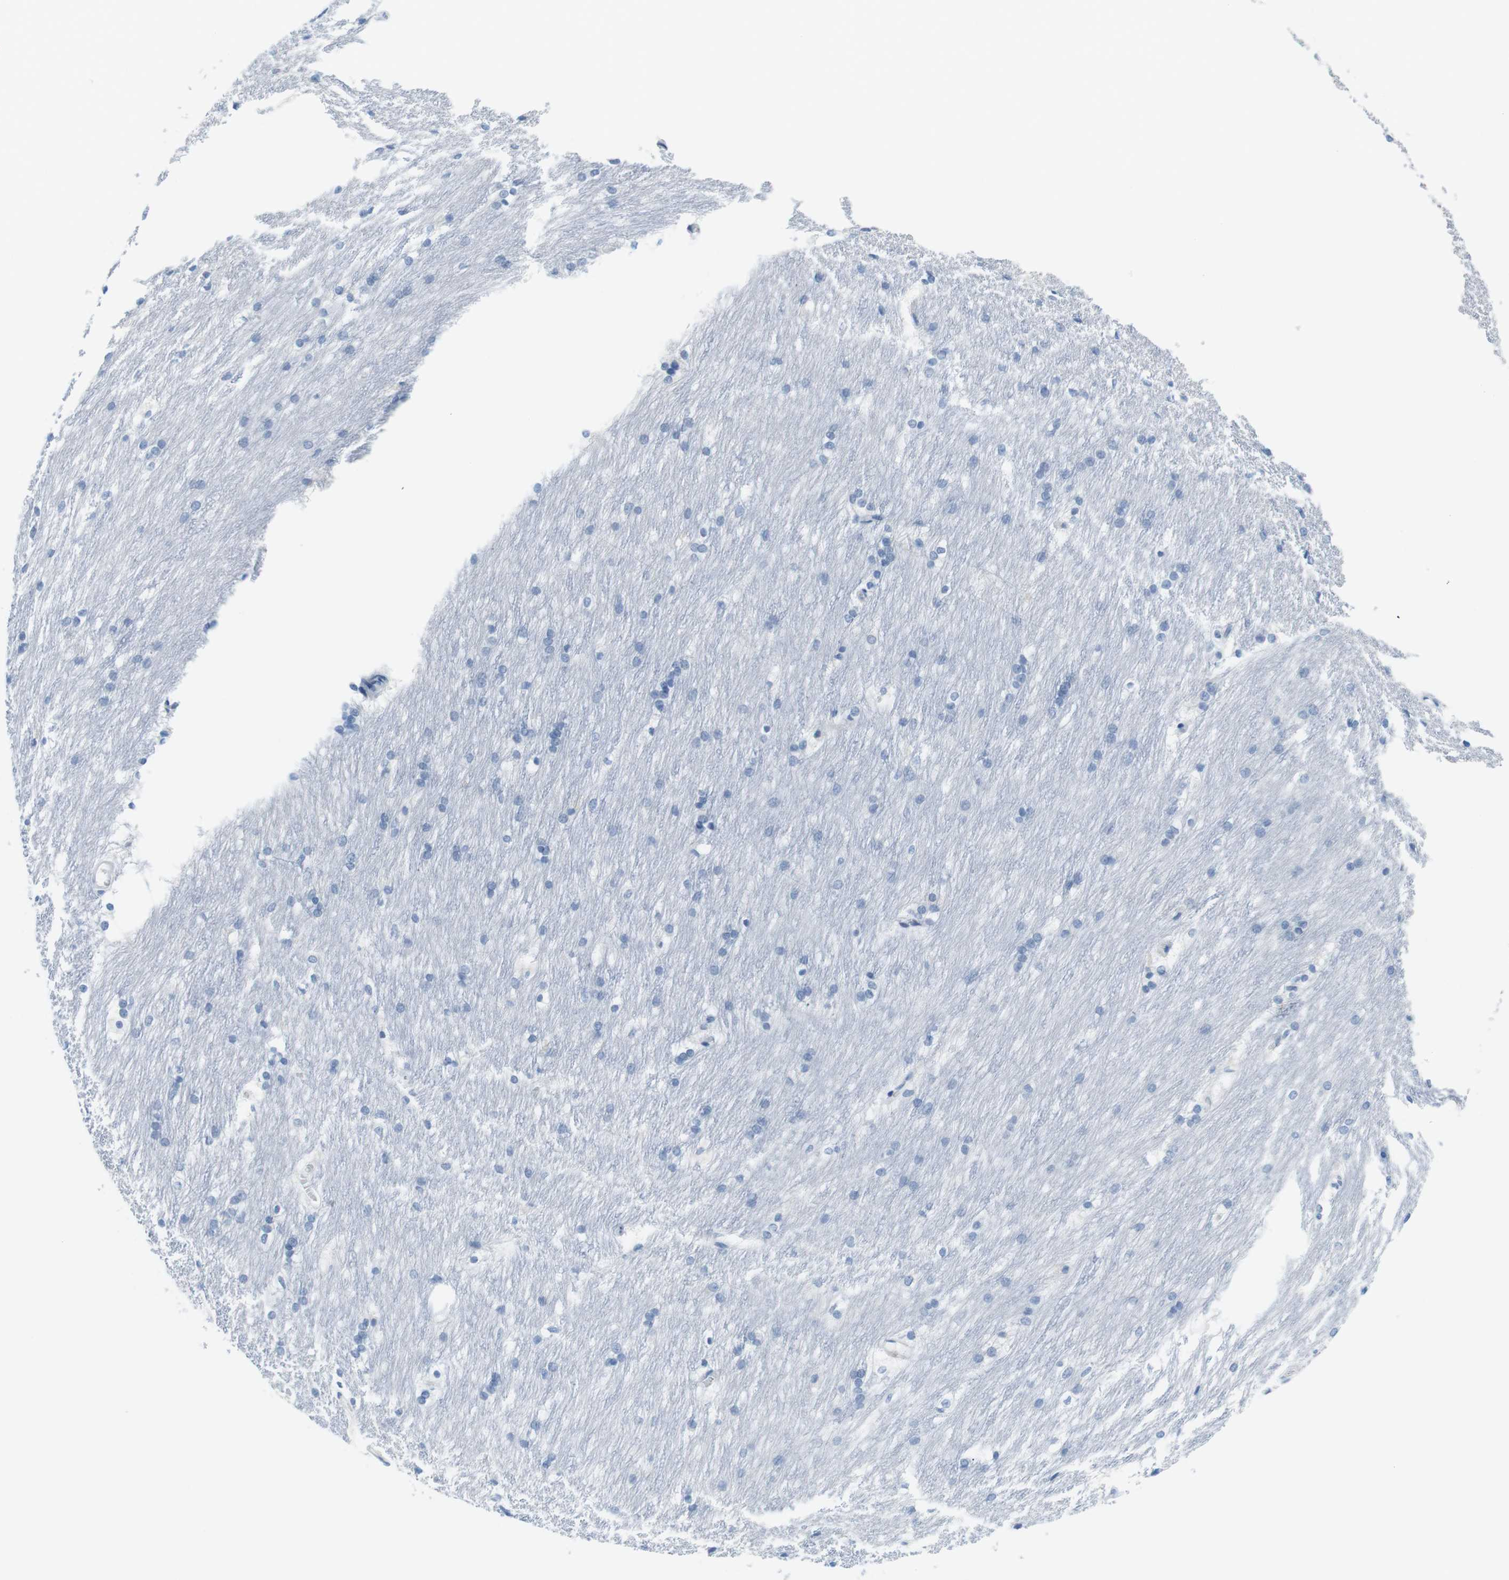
{"staining": {"intensity": "negative", "quantity": "none", "location": "none"}, "tissue": "caudate", "cell_type": "Glial cells", "image_type": "normal", "snomed": [{"axis": "morphology", "description": "Normal tissue, NOS"}, {"axis": "topography", "description": "Lateral ventricle wall"}], "caption": "Immunohistochemical staining of unremarkable caudate exhibits no significant positivity in glial cells.", "gene": "TNFRSF4", "patient": {"sex": "female", "age": 19}}